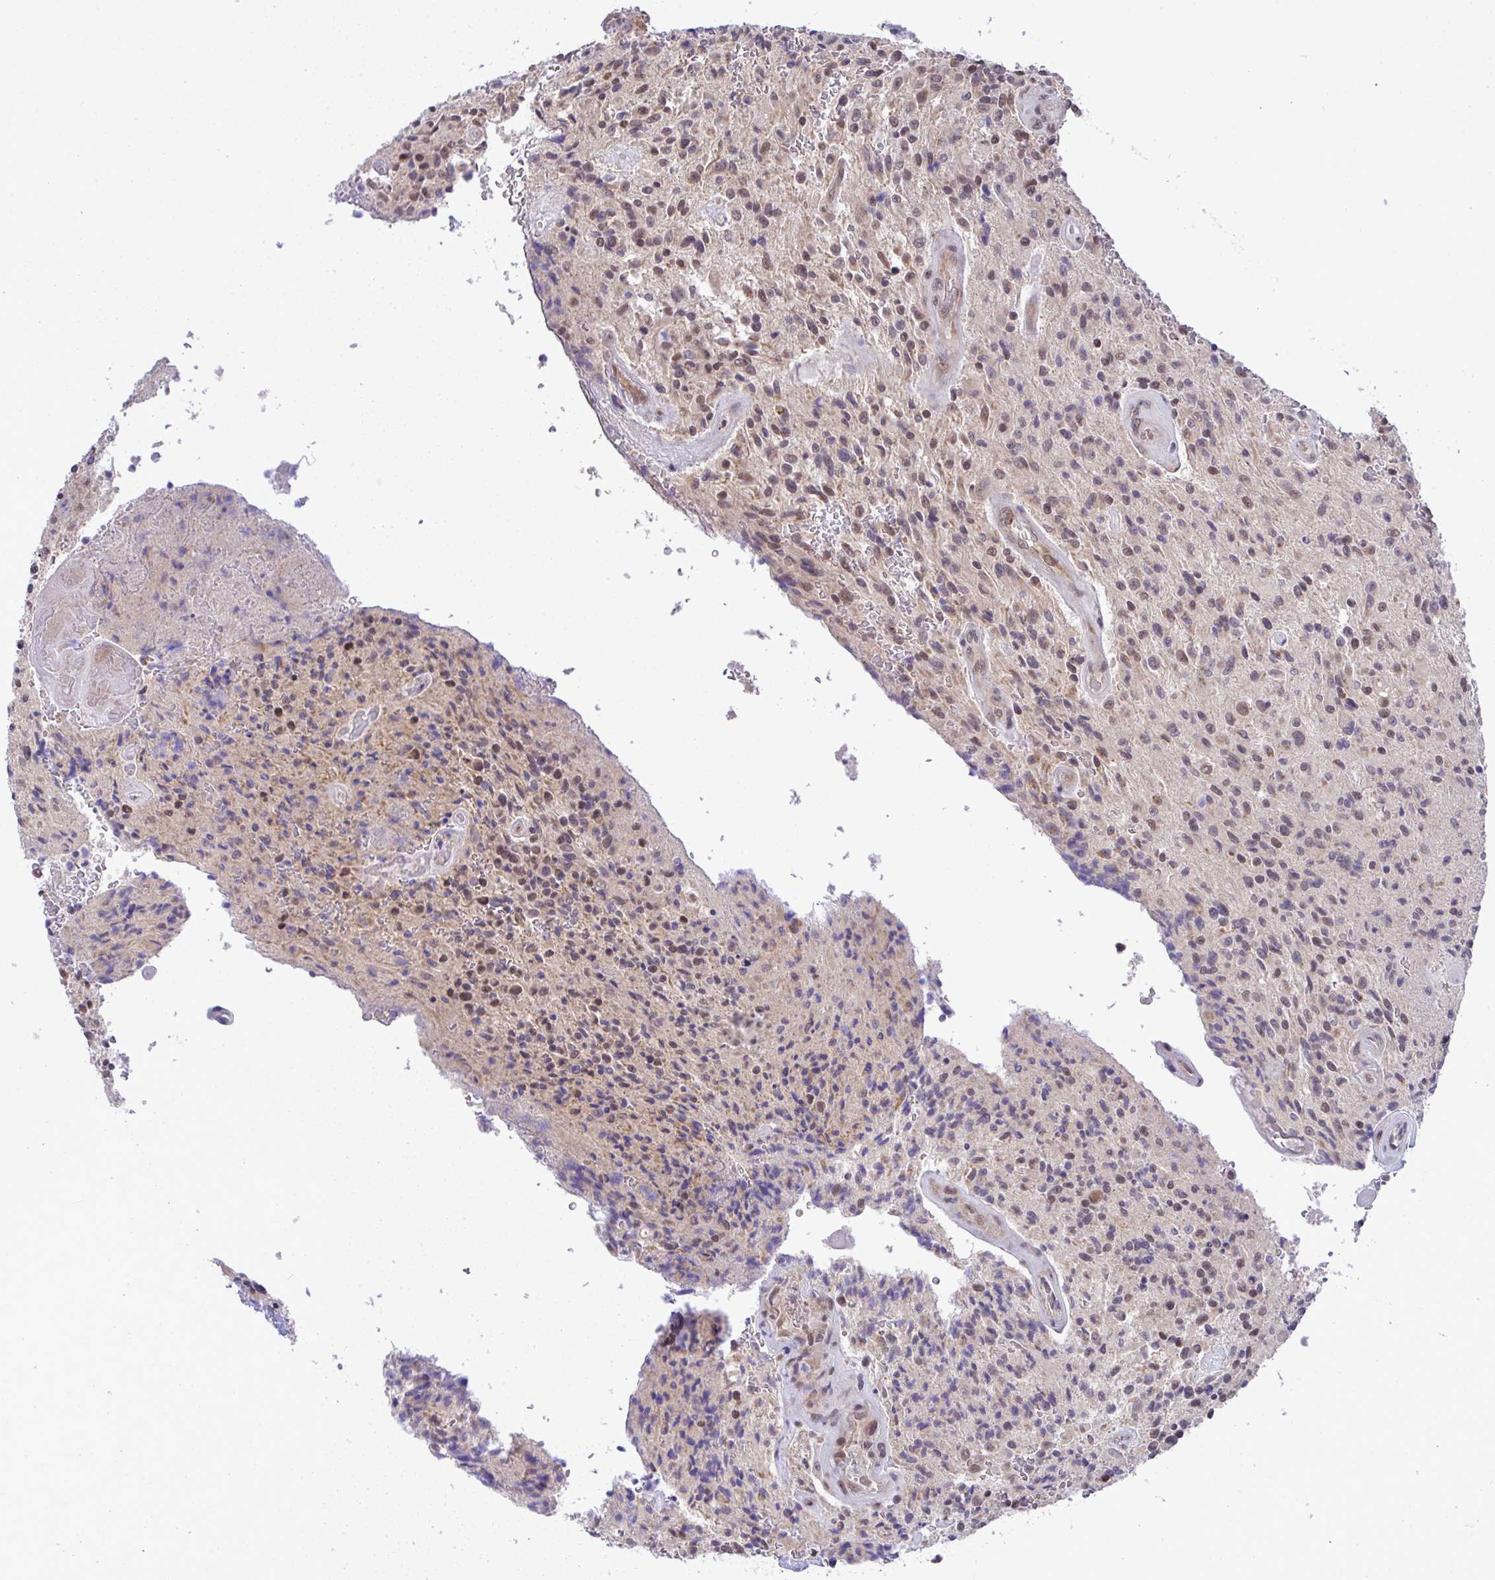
{"staining": {"intensity": "moderate", "quantity": ">75%", "location": "cytoplasmic/membranous,nuclear"}, "tissue": "glioma", "cell_type": "Tumor cells", "image_type": "cancer", "snomed": [{"axis": "morphology", "description": "Normal tissue, NOS"}, {"axis": "morphology", "description": "Glioma, malignant, High grade"}, {"axis": "topography", "description": "Cerebral cortex"}], "caption": "The image exhibits staining of glioma, revealing moderate cytoplasmic/membranous and nuclear protein positivity (brown color) within tumor cells.", "gene": "C9orf64", "patient": {"sex": "male", "age": 56}}